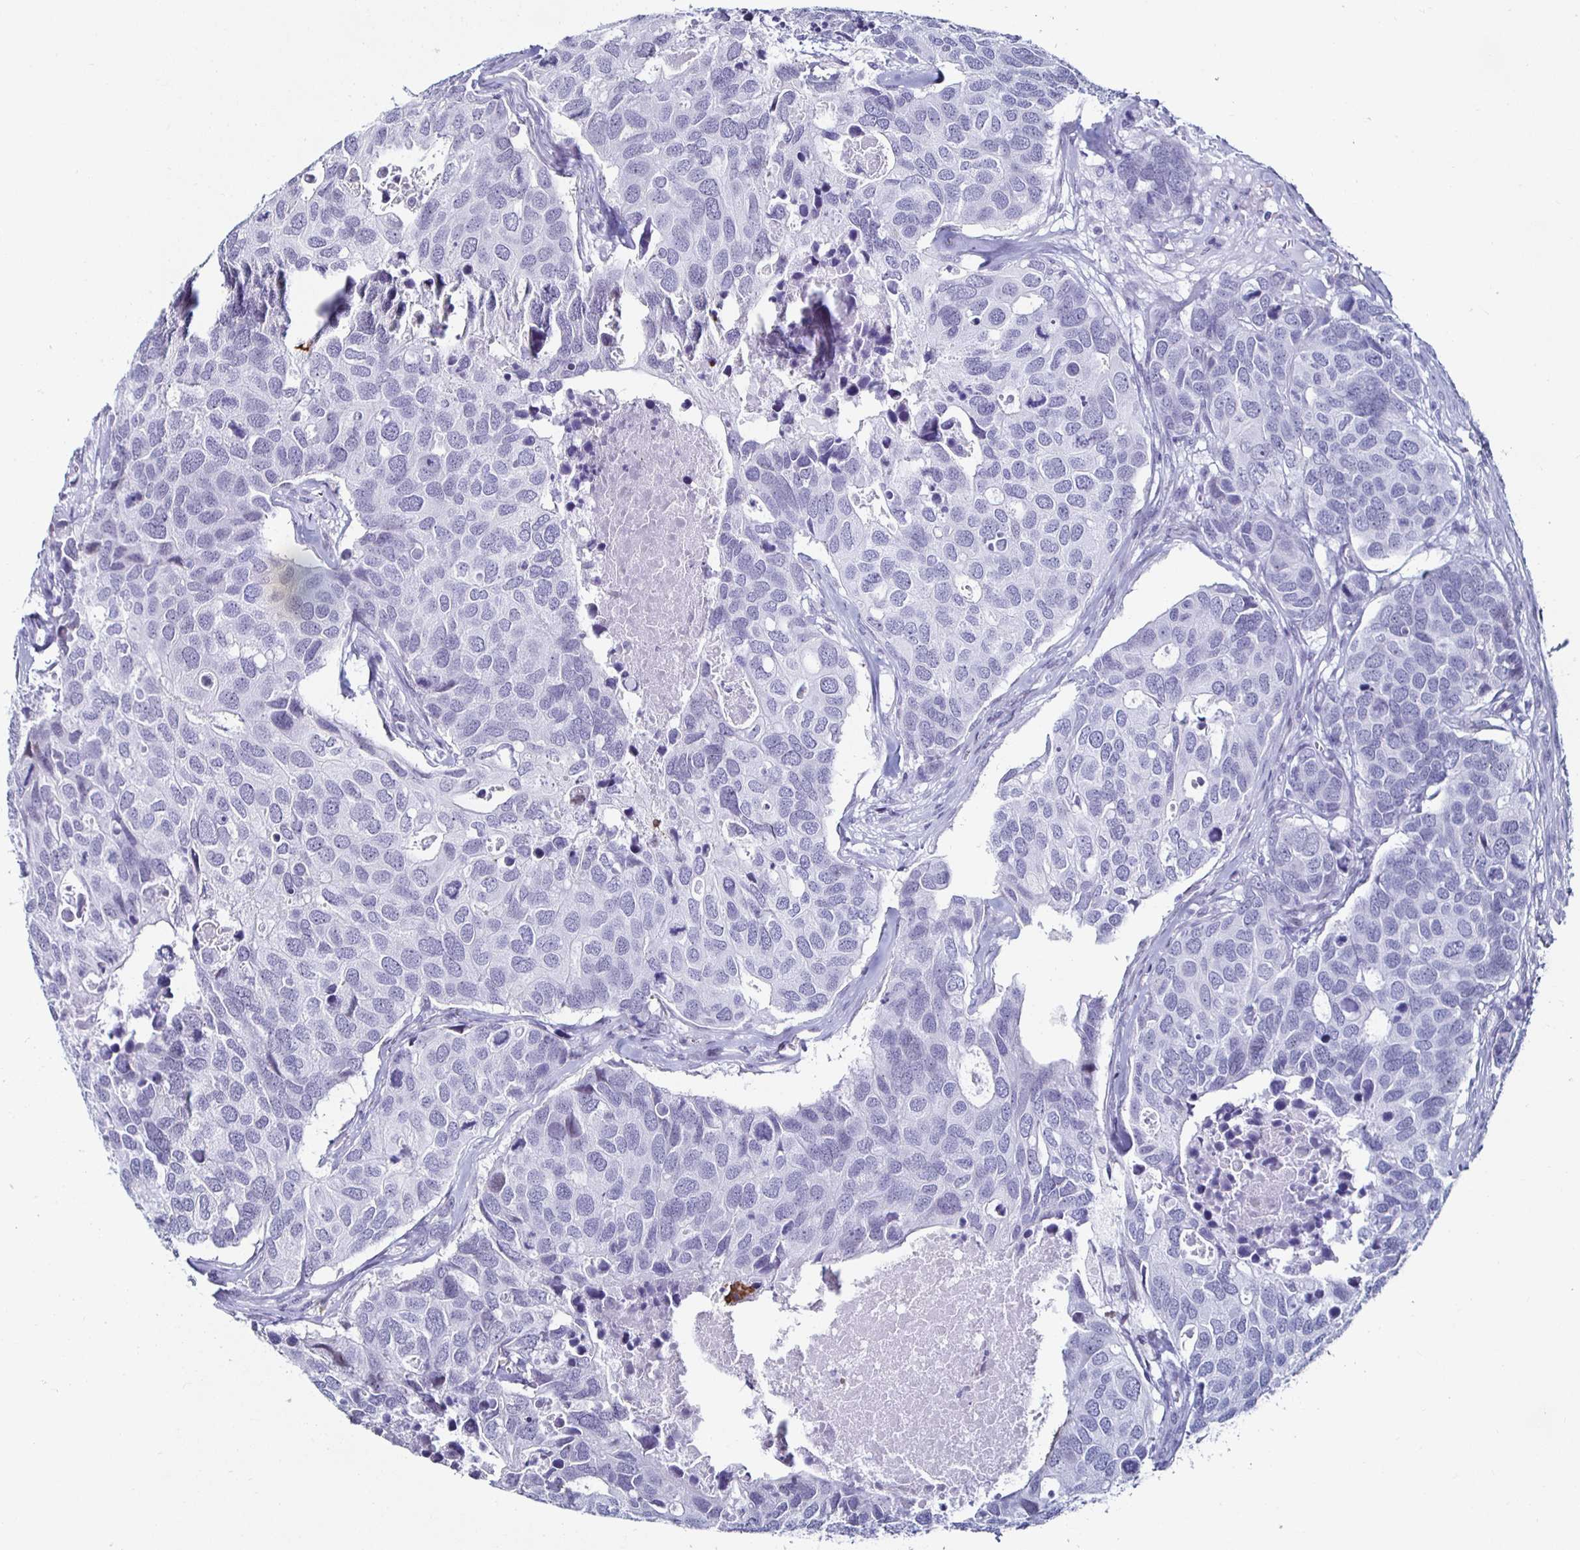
{"staining": {"intensity": "negative", "quantity": "none", "location": "none"}, "tissue": "breast cancer", "cell_type": "Tumor cells", "image_type": "cancer", "snomed": [{"axis": "morphology", "description": "Duct carcinoma"}, {"axis": "topography", "description": "Breast"}], "caption": "There is no significant staining in tumor cells of intraductal carcinoma (breast).", "gene": "KRT4", "patient": {"sex": "female", "age": 83}}